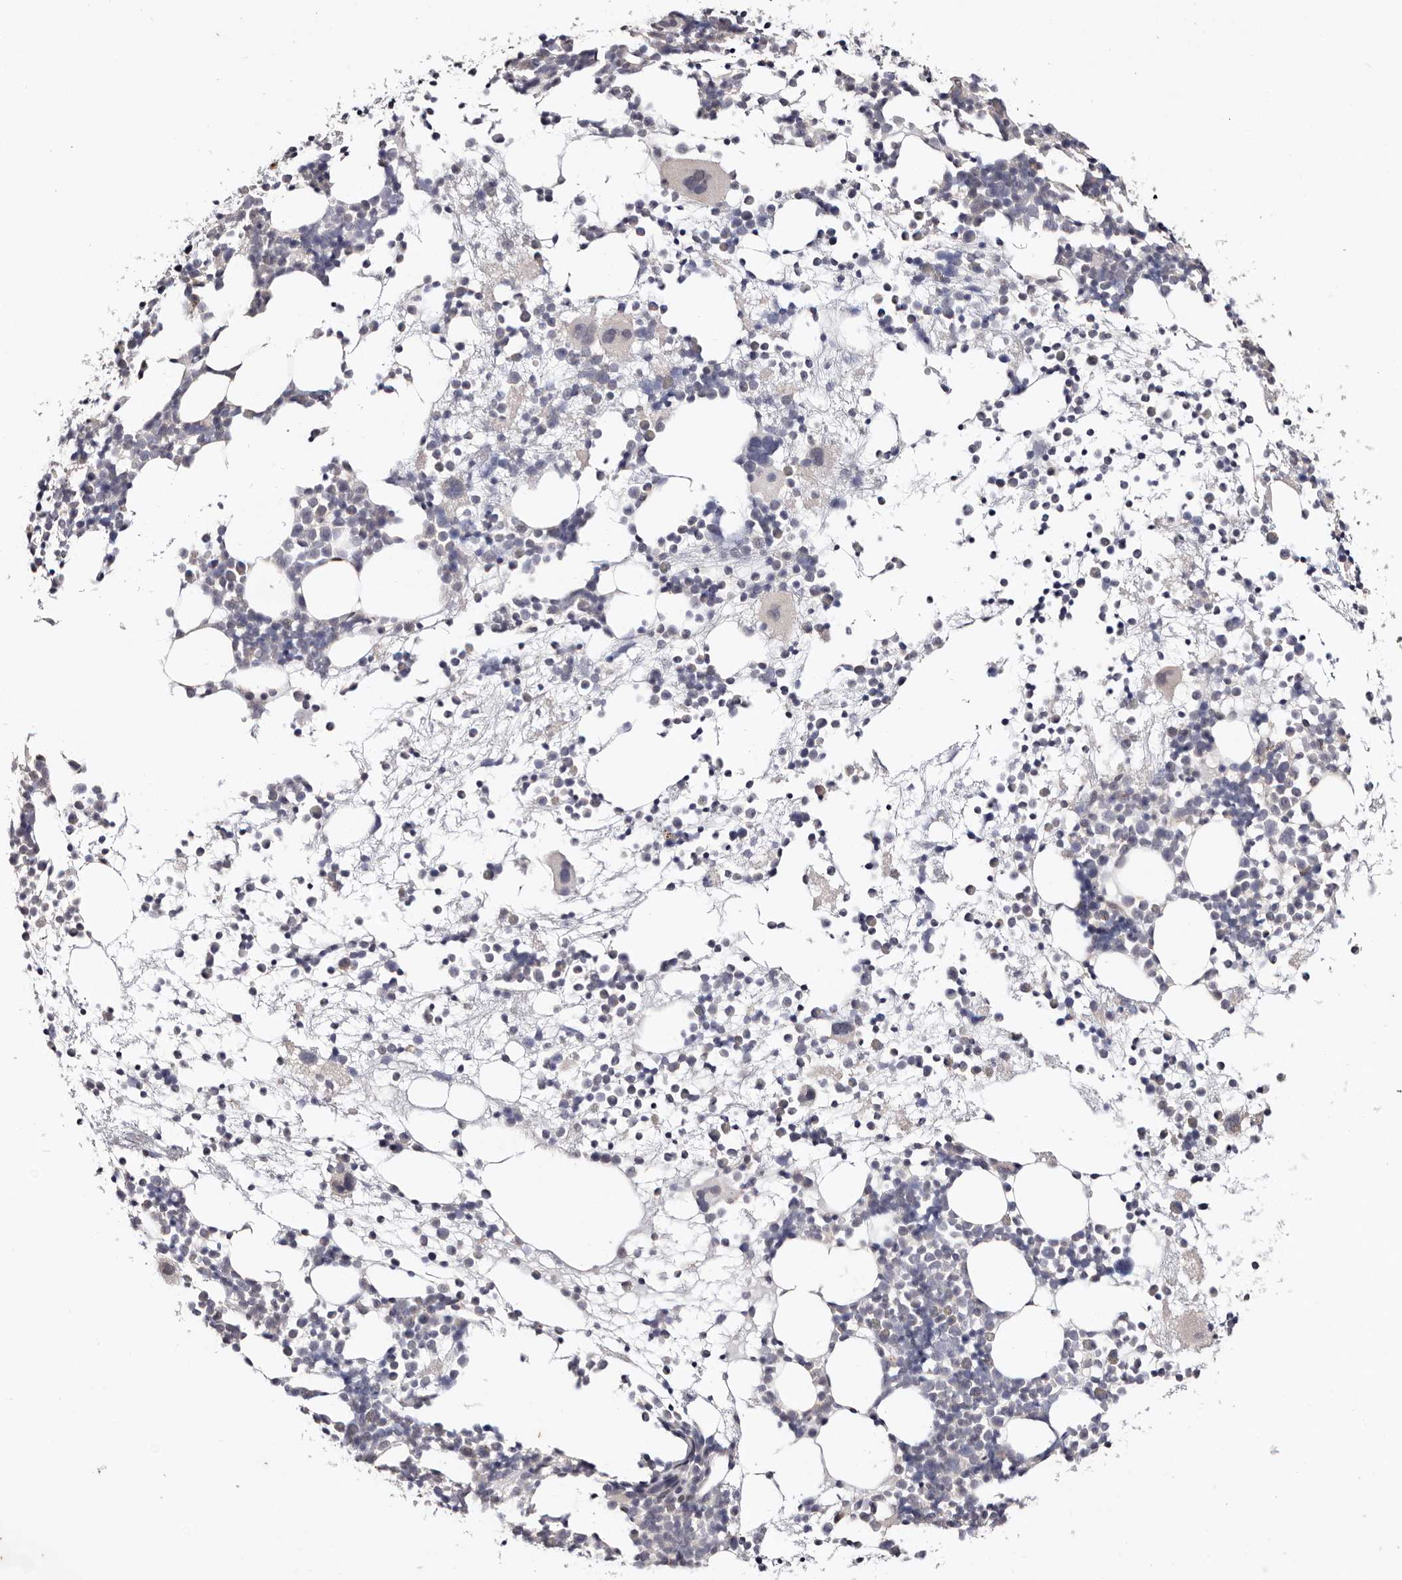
{"staining": {"intensity": "weak", "quantity": "<25%", "location": "cytoplasmic/membranous"}, "tissue": "bone marrow", "cell_type": "Hematopoietic cells", "image_type": "normal", "snomed": [{"axis": "morphology", "description": "Normal tissue, NOS"}, {"axis": "topography", "description": "Bone marrow"}], "caption": "High magnification brightfield microscopy of unremarkable bone marrow stained with DAB (brown) and counterstained with hematoxylin (blue): hematopoietic cells show no significant positivity.", "gene": "TYW3", "patient": {"sex": "female", "age": 57}}